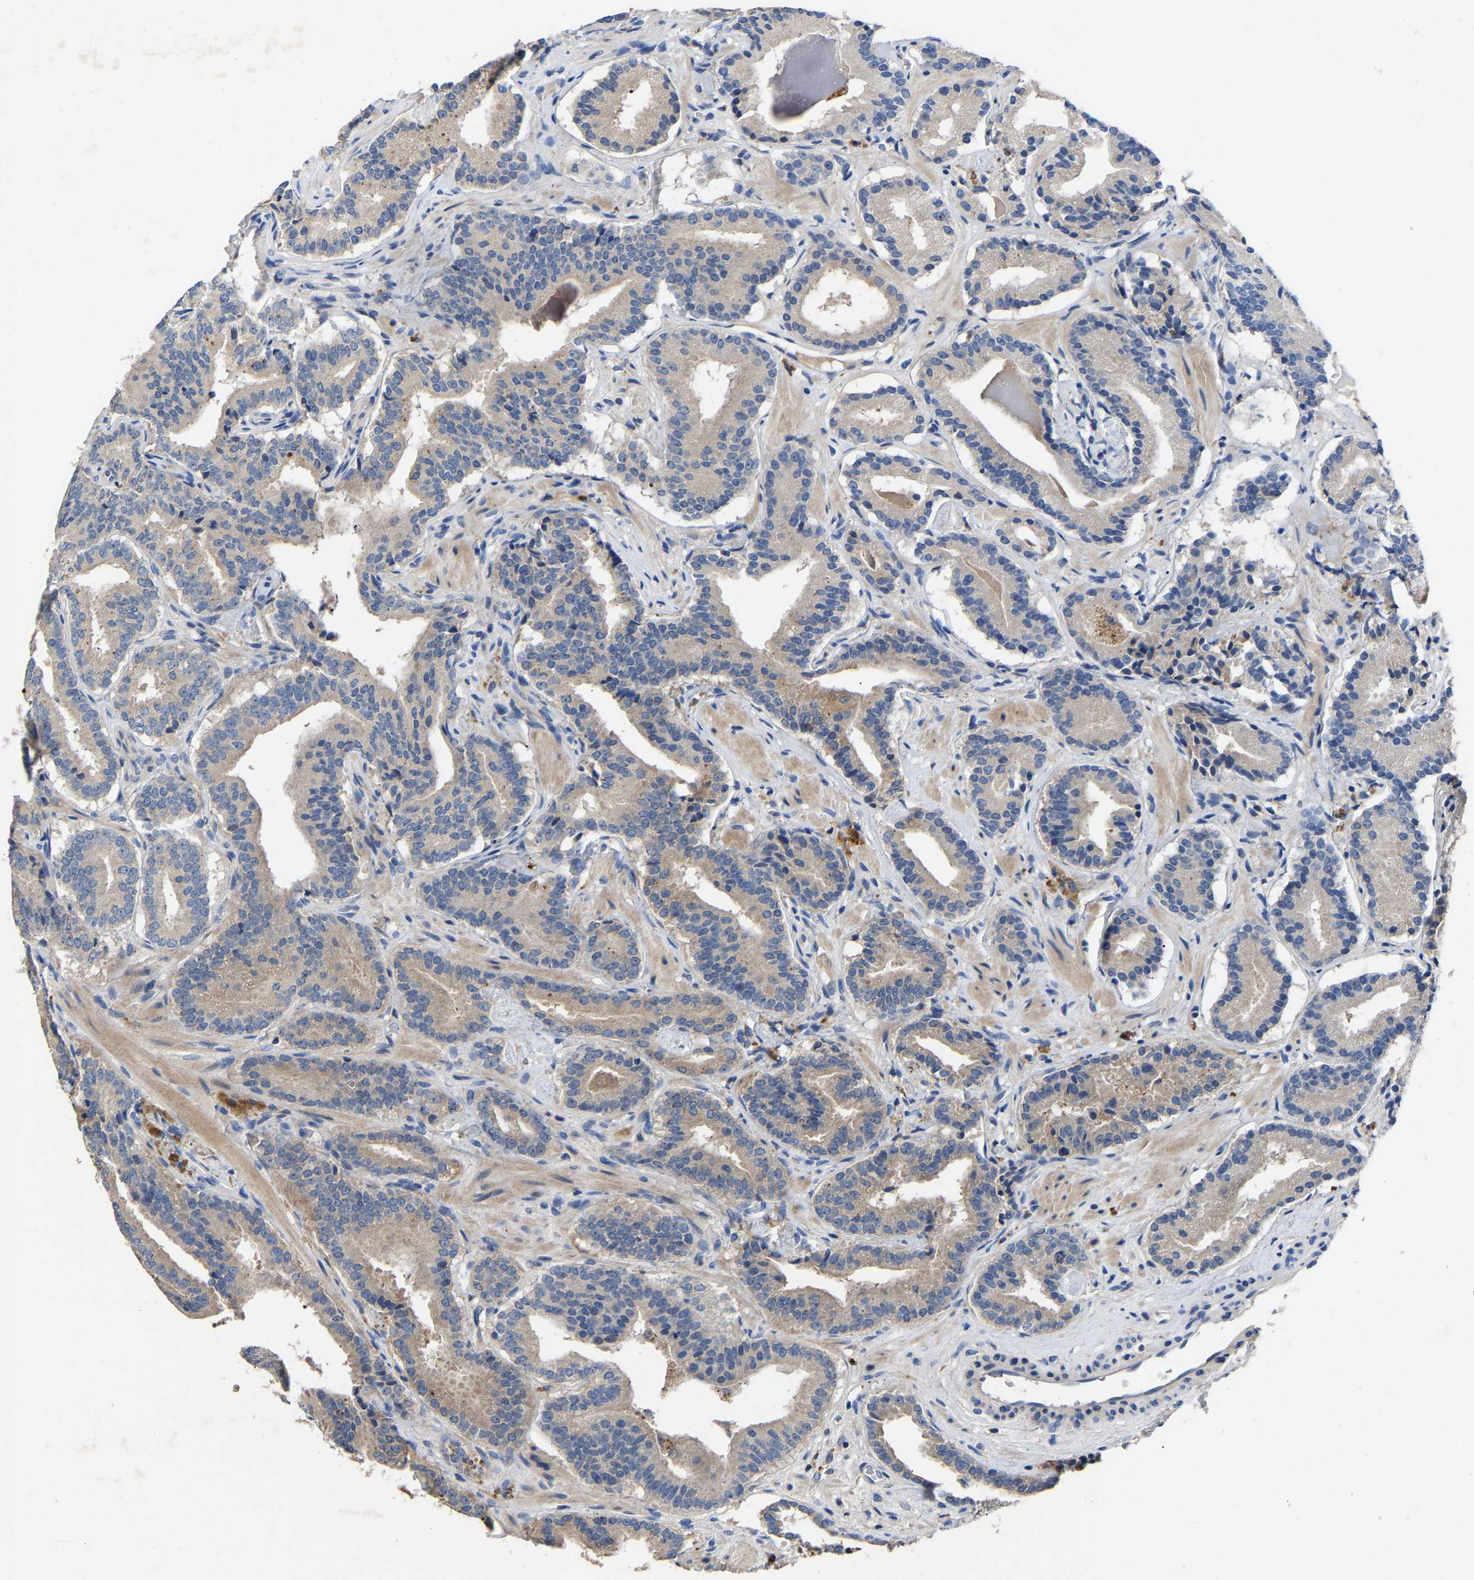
{"staining": {"intensity": "weak", "quantity": "25%-75%", "location": "cytoplasmic/membranous"}, "tissue": "prostate cancer", "cell_type": "Tumor cells", "image_type": "cancer", "snomed": [{"axis": "morphology", "description": "Adenocarcinoma, Low grade"}, {"axis": "topography", "description": "Prostate"}], "caption": "Protein staining of prostate adenocarcinoma (low-grade) tissue exhibits weak cytoplasmic/membranous staining in approximately 25%-75% of tumor cells. Using DAB (brown) and hematoxylin (blue) stains, captured at high magnification using brightfield microscopy.", "gene": "CCDC171", "patient": {"sex": "male", "age": 51}}